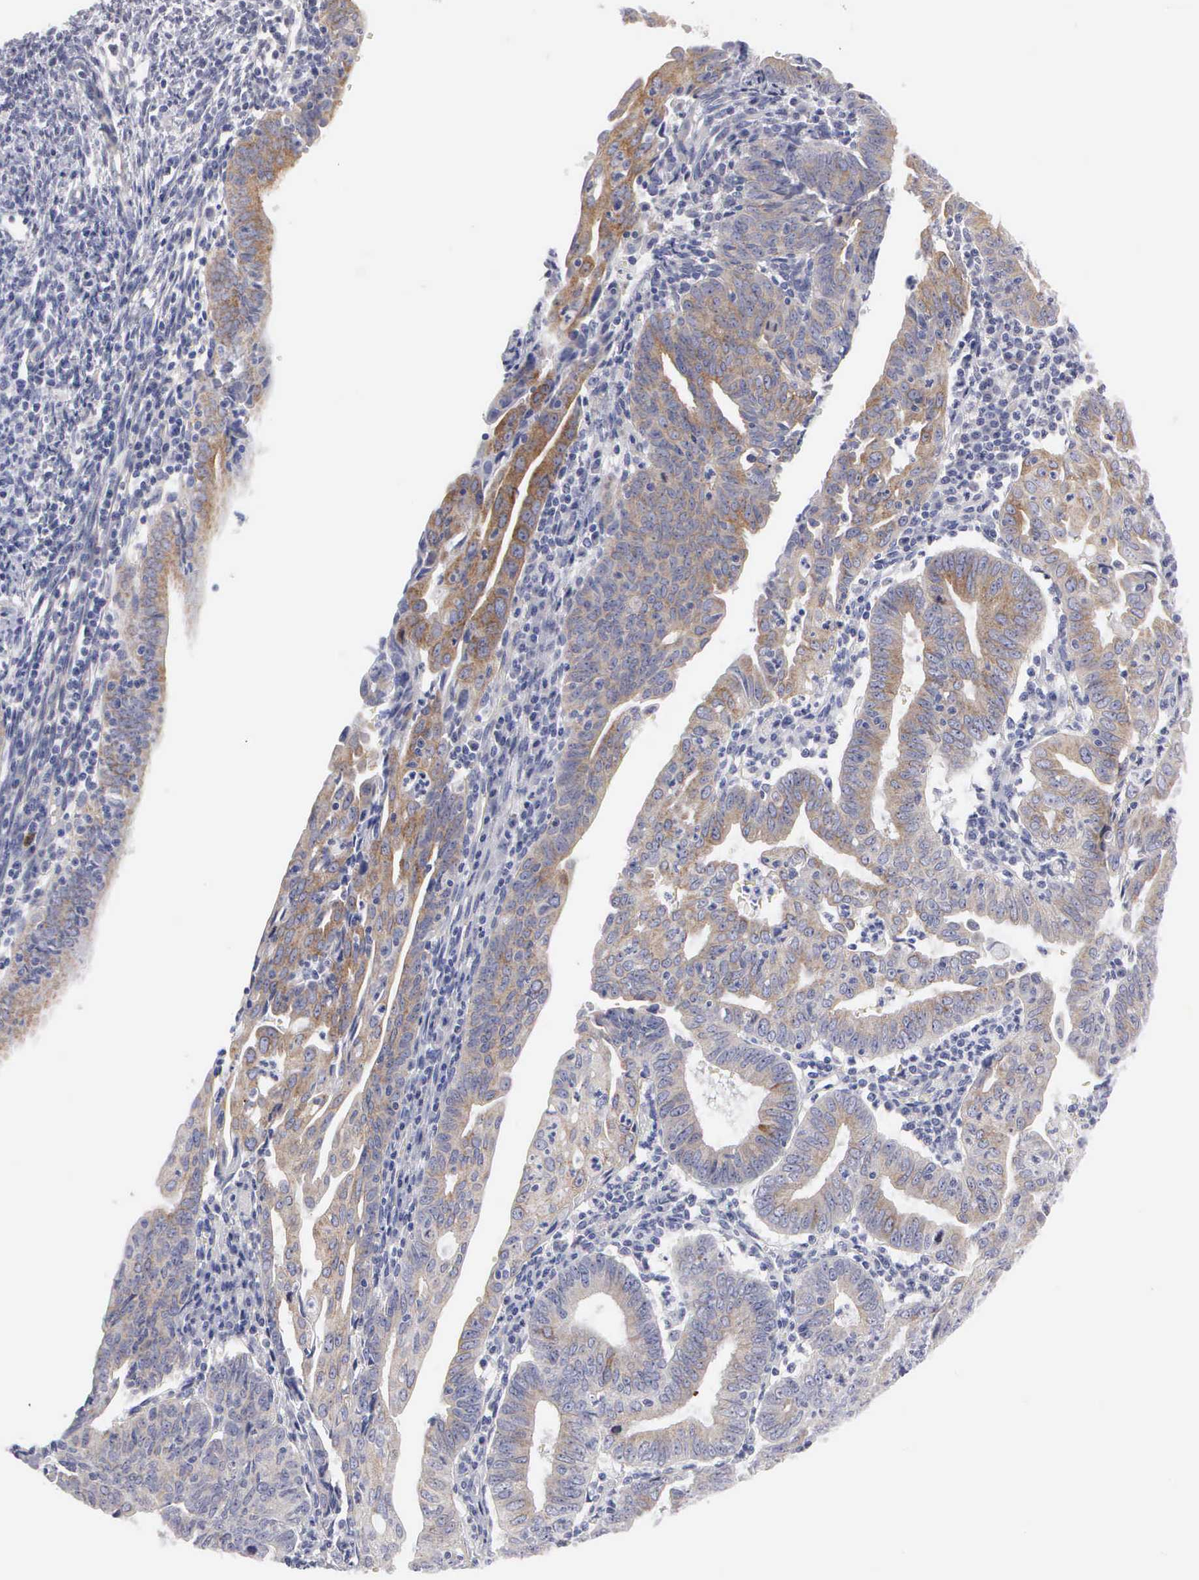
{"staining": {"intensity": "moderate", "quantity": ">75%", "location": "cytoplasmic/membranous"}, "tissue": "endometrial cancer", "cell_type": "Tumor cells", "image_type": "cancer", "snomed": [{"axis": "morphology", "description": "Adenocarcinoma, NOS"}, {"axis": "topography", "description": "Endometrium"}], "caption": "Endometrial cancer tissue reveals moderate cytoplasmic/membranous expression in approximately >75% of tumor cells The staining was performed using DAB (3,3'-diaminobenzidine) to visualize the protein expression in brown, while the nuclei were stained in blue with hematoxylin (Magnification: 20x).", "gene": "CEP170B", "patient": {"sex": "female", "age": 60}}